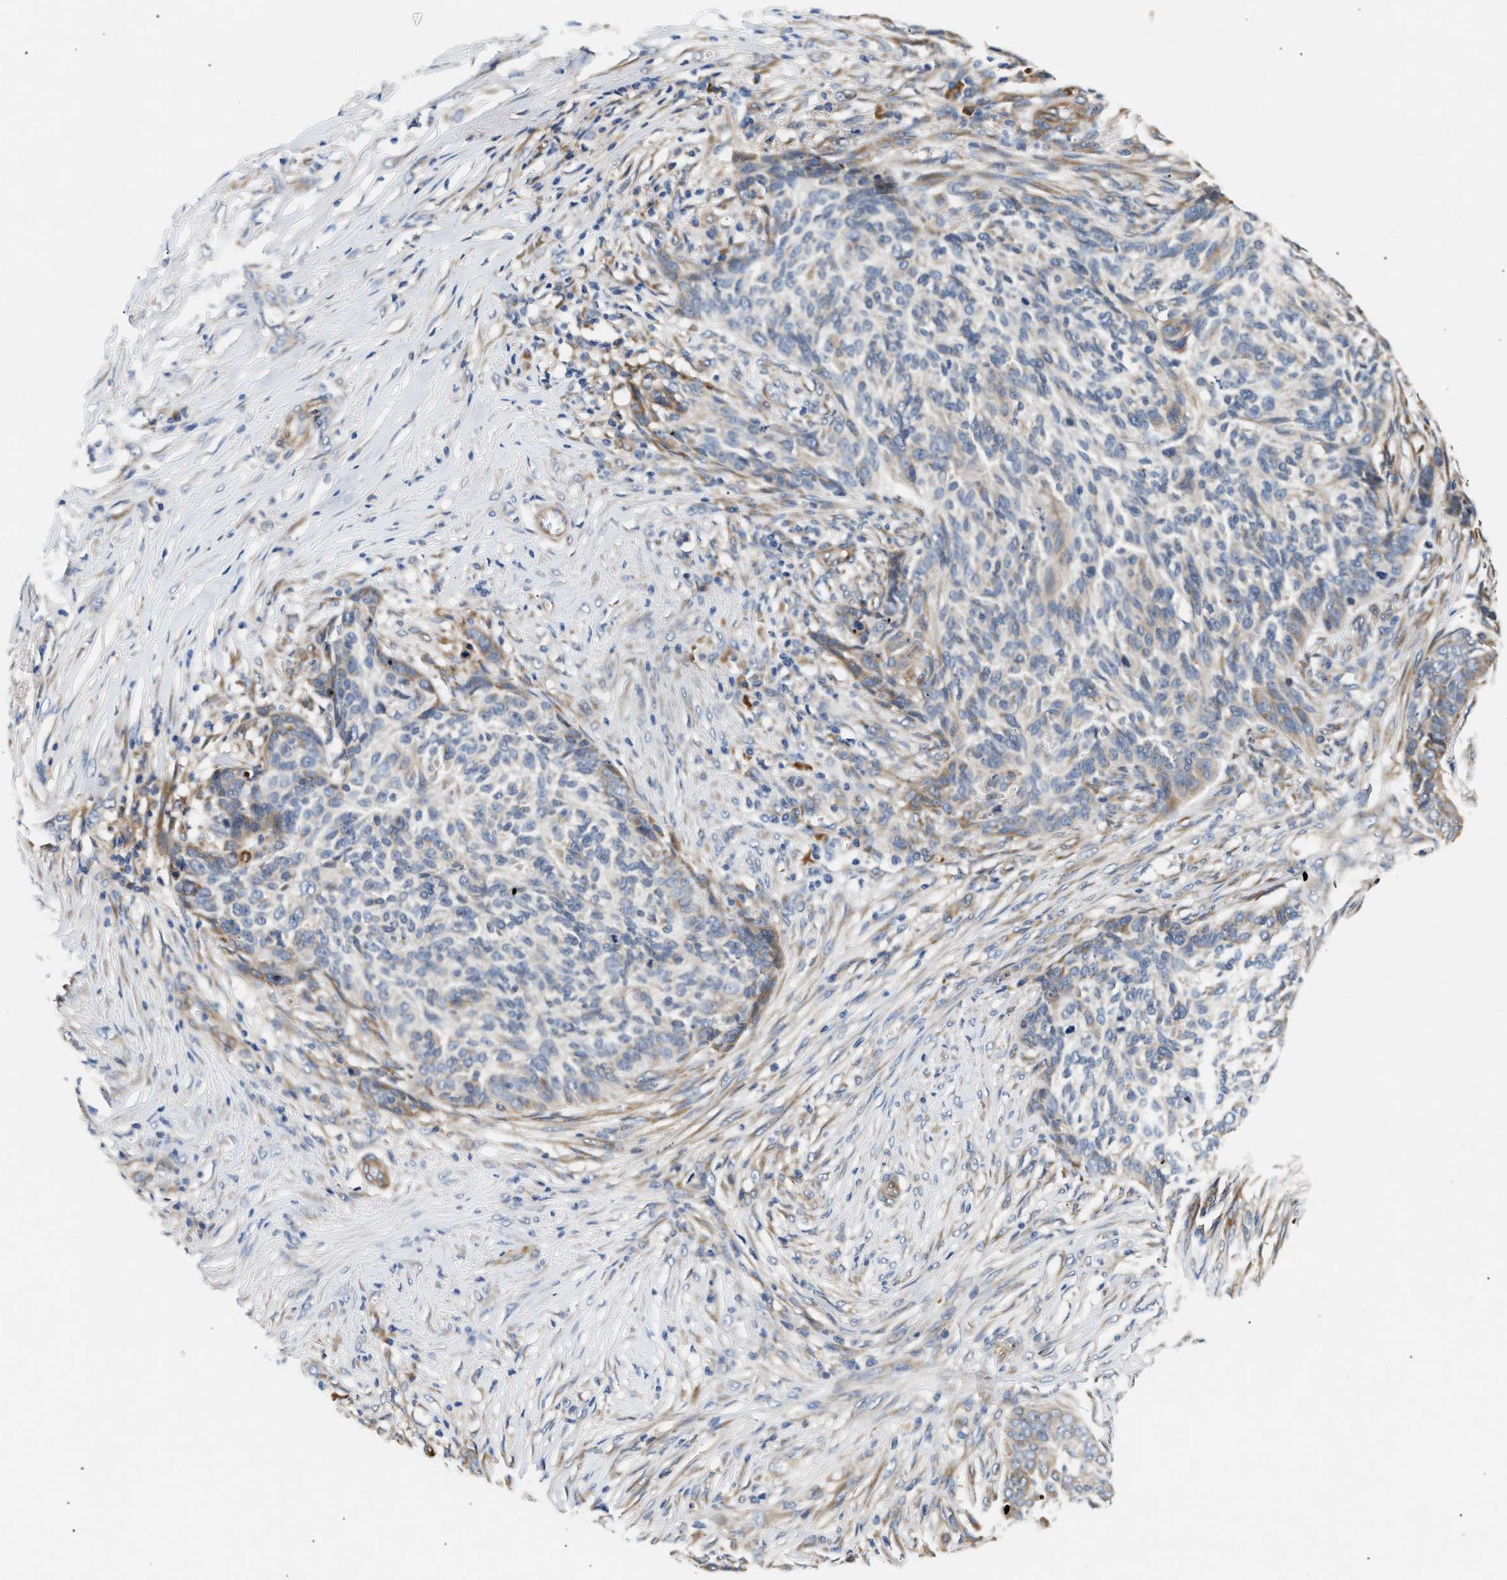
{"staining": {"intensity": "weak", "quantity": "<25%", "location": "cytoplasmic/membranous"}, "tissue": "skin cancer", "cell_type": "Tumor cells", "image_type": "cancer", "snomed": [{"axis": "morphology", "description": "Basal cell carcinoma"}, {"axis": "topography", "description": "Skin"}], "caption": "A photomicrograph of human skin basal cell carcinoma is negative for staining in tumor cells.", "gene": "IFT74", "patient": {"sex": "male", "age": 85}}